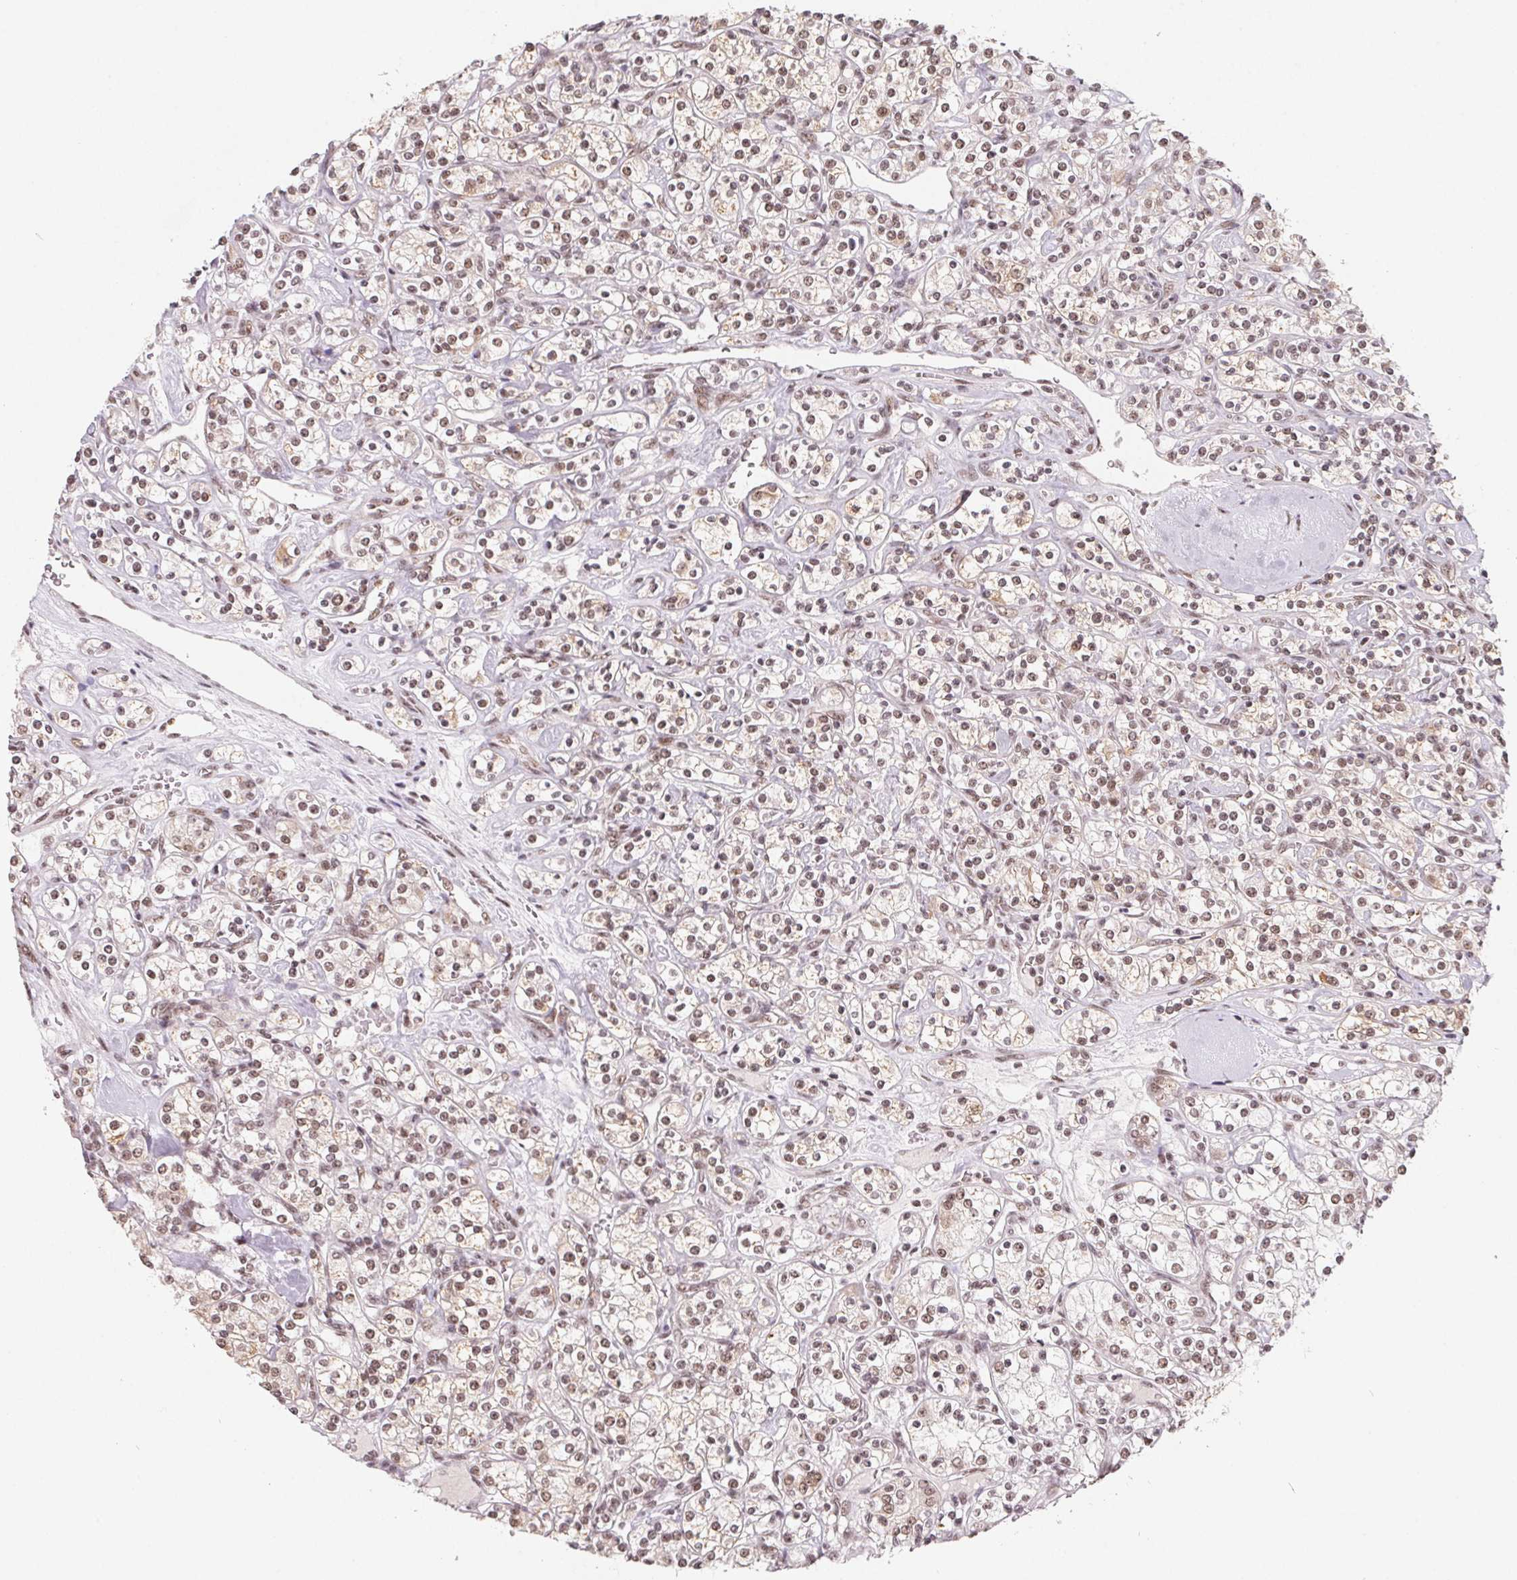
{"staining": {"intensity": "moderate", "quantity": ">75%", "location": "cytoplasmic/membranous,nuclear"}, "tissue": "renal cancer", "cell_type": "Tumor cells", "image_type": "cancer", "snomed": [{"axis": "morphology", "description": "Adenocarcinoma, NOS"}, {"axis": "topography", "description": "Kidney"}], "caption": "Immunohistochemistry photomicrograph of human renal cancer stained for a protein (brown), which exhibits medium levels of moderate cytoplasmic/membranous and nuclear positivity in approximately >75% of tumor cells.", "gene": "TCERG1", "patient": {"sex": "male", "age": 77}}